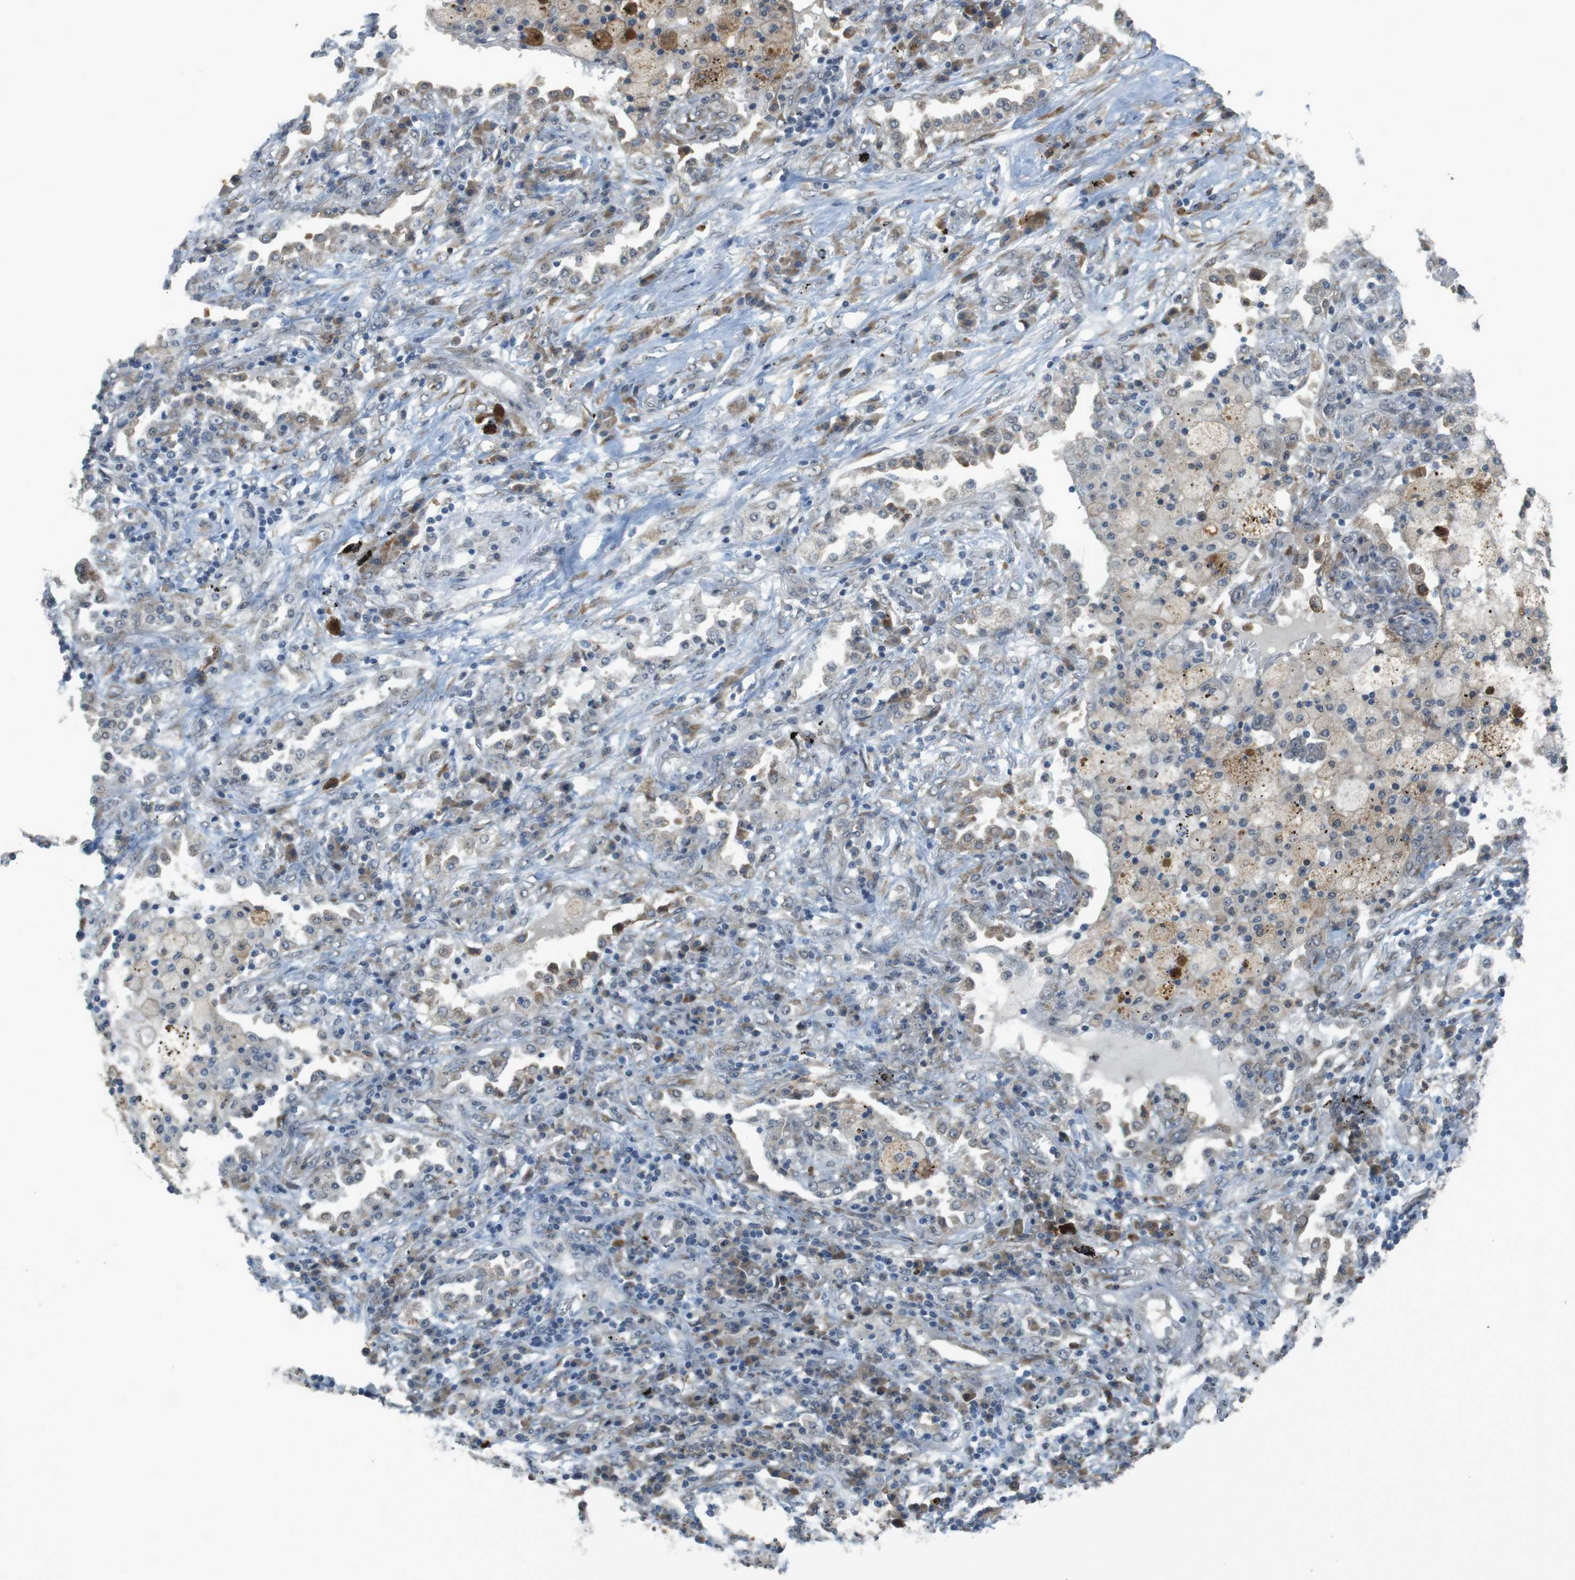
{"staining": {"intensity": "negative", "quantity": "none", "location": "none"}, "tissue": "lung cancer", "cell_type": "Tumor cells", "image_type": "cancer", "snomed": [{"axis": "morphology", "description": "Squamous cell carcinoma, NOS"}, {"axis": "topography", "description": "Lung"}], "caption": "Lung cancer stained for a protein using immunohistochemistry (IHC) shows no staining tumor cells.", "gene": "FZD10", "patient": {"sex": "female", "age": 63}}